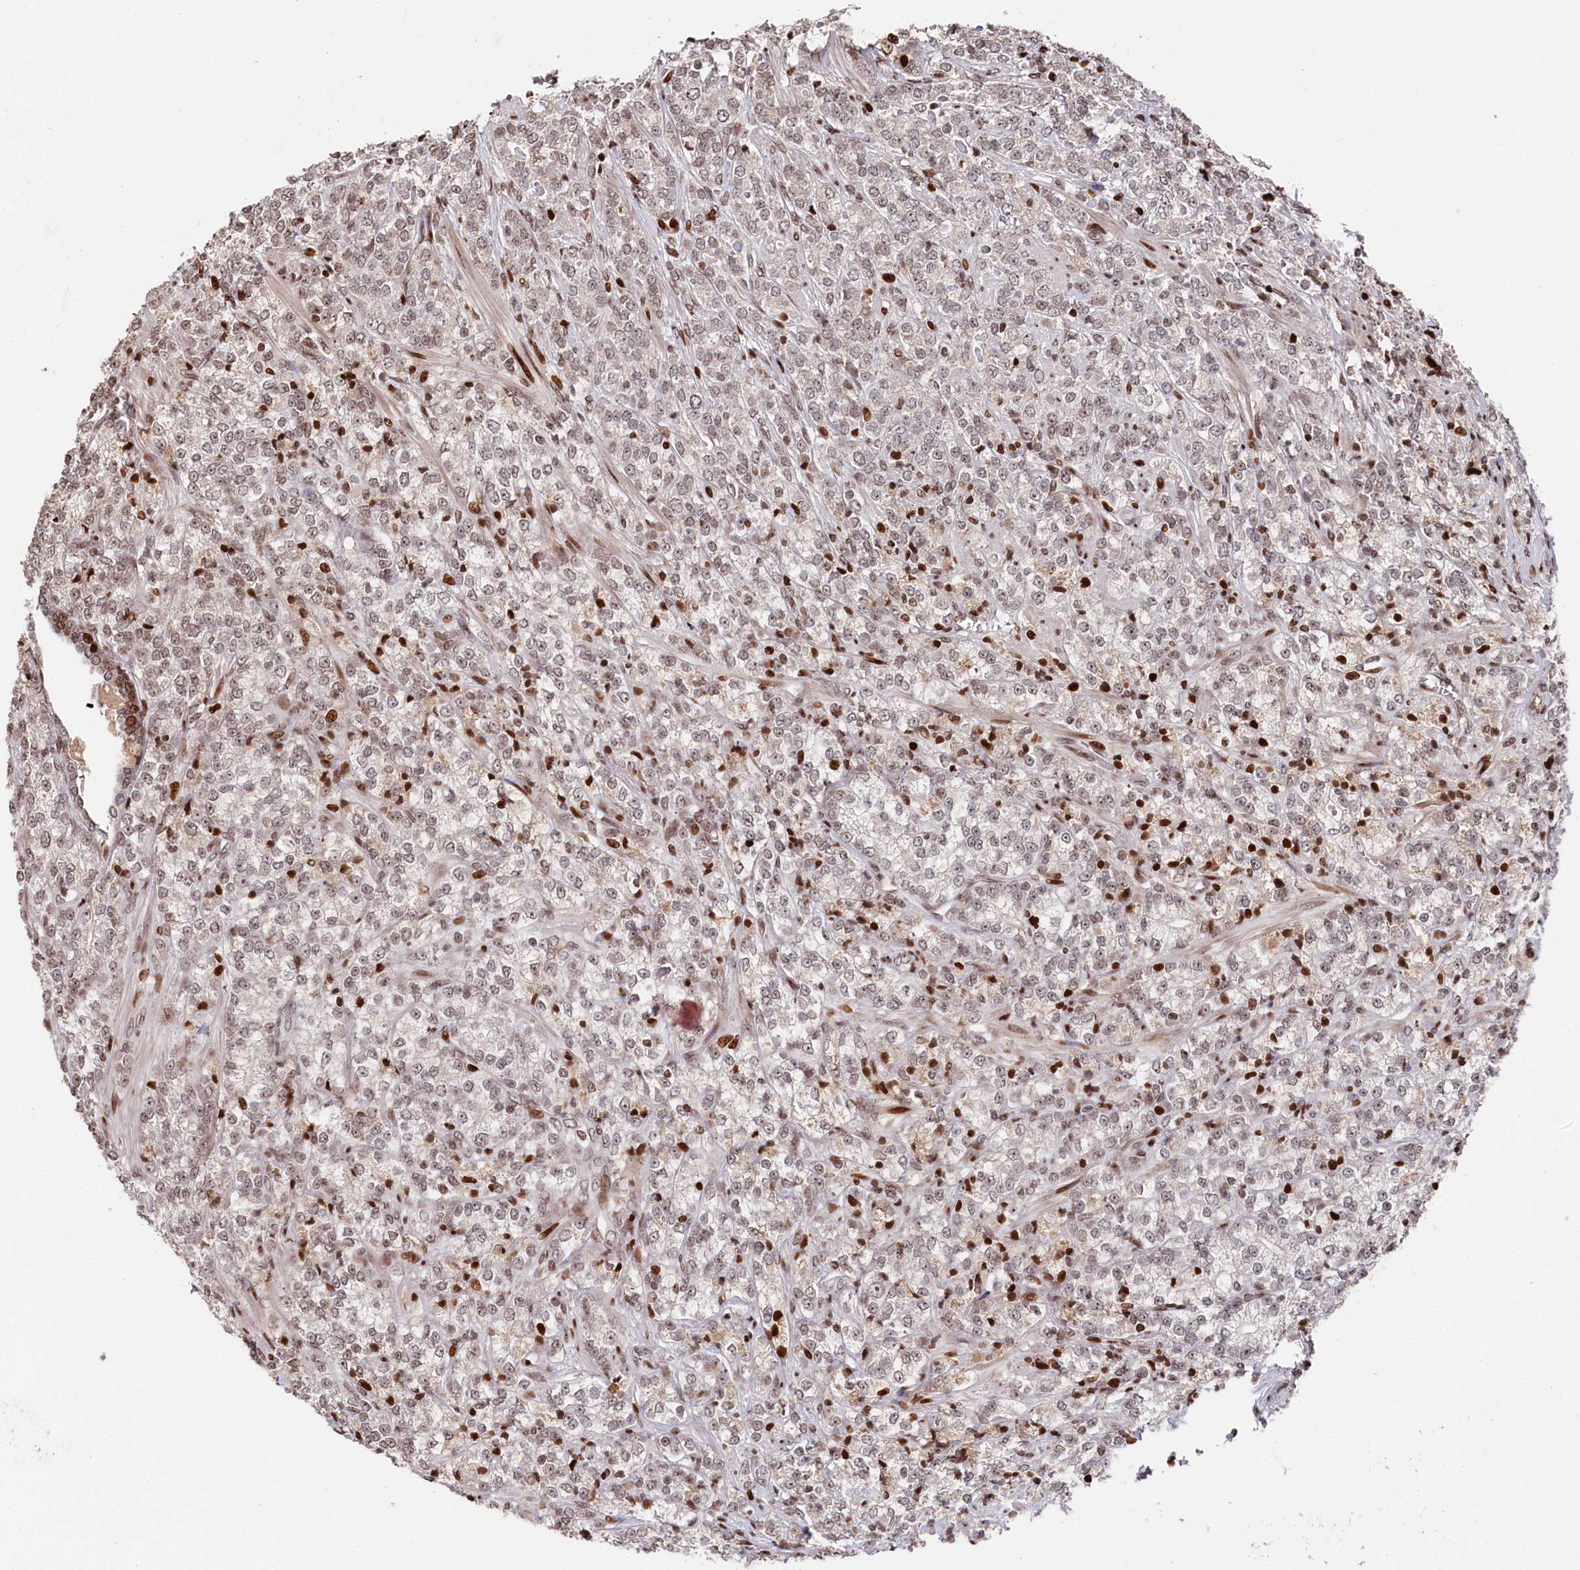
{"staining": {"intensity": "weak", "quantity": "<25%", "location": "cytoplasmic/membranous,nuclear"}, "tissue": "prostate cancer", "cell_type": "Tumor cells", "image_type": "cancer", "snomed": [{"axis": "morphology", "description": "Adenocarcinoma, High grade"}, {"axis": "topography", "description": "Prostate"}], "caption": "Protein analysis of prostate adenocarcinoma (high-grade) shows no significant staining in tumor cells.", "gene": "MCF2L2", "patient": {"sex": "male", "age": 69}}